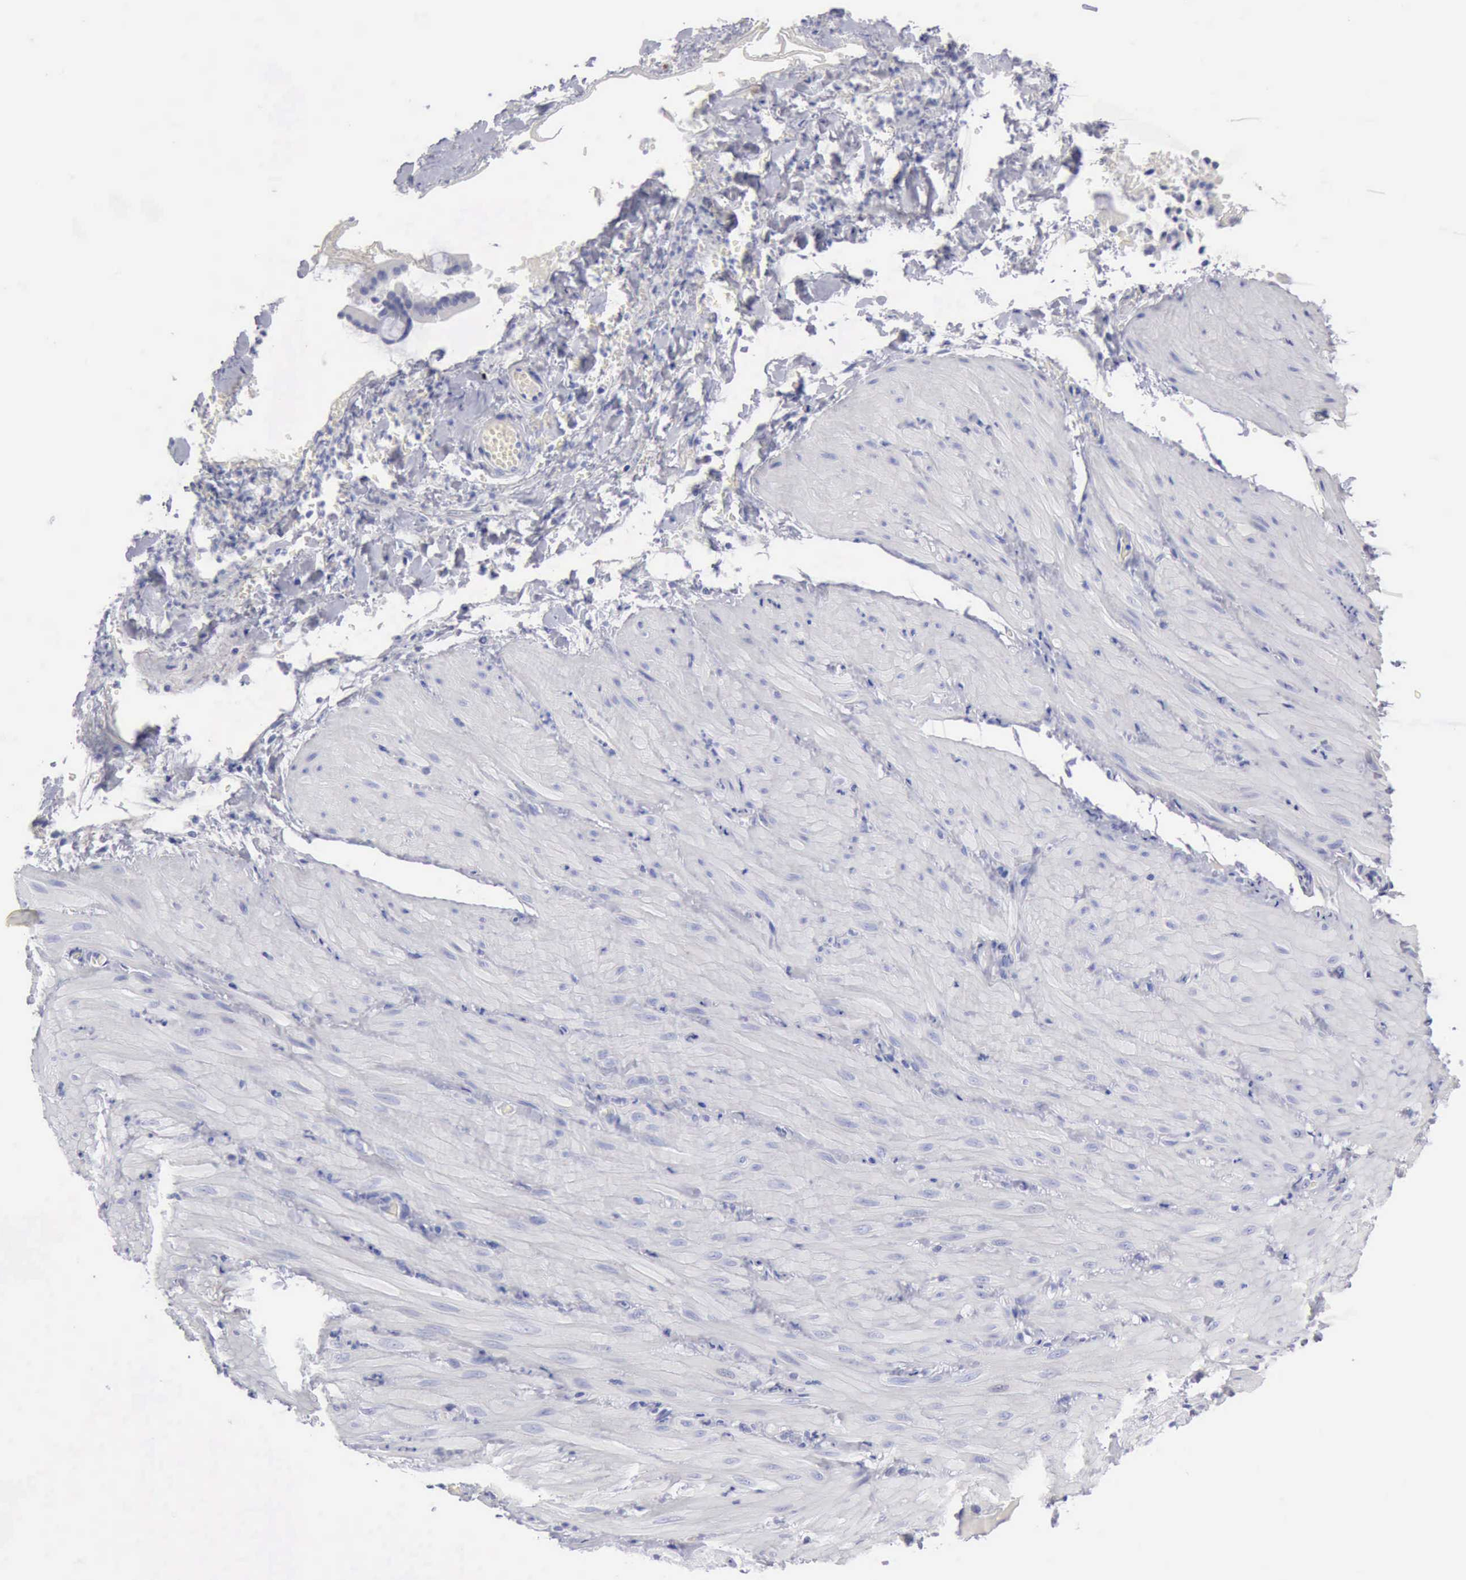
{"staining": {"intensity": "negative", "quantity": "none", "location": "none"}, "tissue": "smooth muscle", "cell_type": "Smooth muscle cells", "image_type": "normal", "snomed": [{"axis": "morphology", "description": "Normal tissue, NOS"}, {"axis": "topography", "description": "Duodenum"}], "caption": "The immunohistochemistry (IHC) photomicrograph has no significant staining in smooth muscle cells of smooth muscle.", "gene": "CYP19A1", "patient": {"sex": "male", "age": 63}}